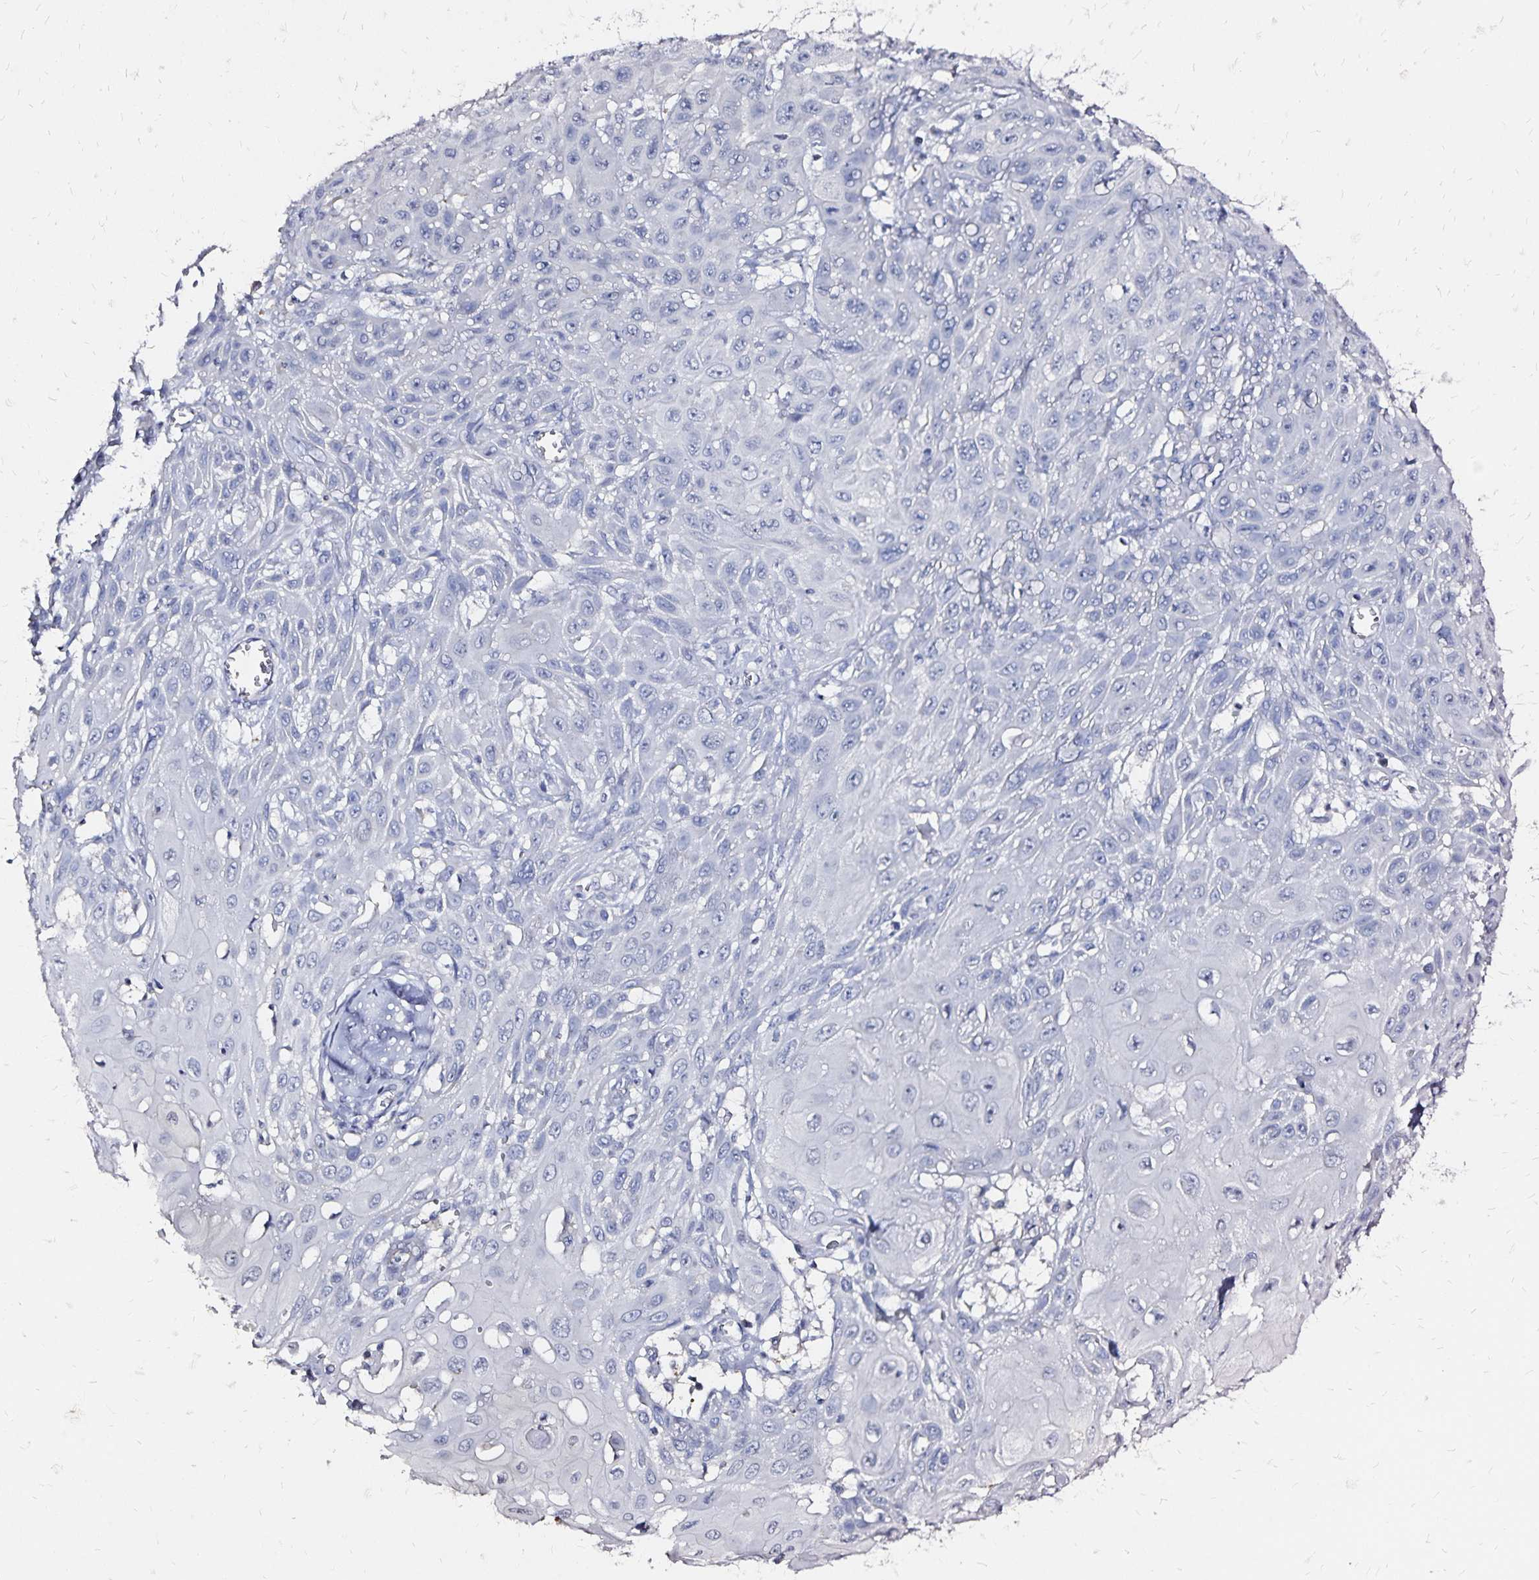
{"staining": {"intensity": "negative", "quantity": "none", "location": "none"}, "tissue": "skin cancer", "cell_type": "Tumor cells", "image_type": "cancer", "snomed": [{"axis": "morphology", "description": "Squamous cell carcinoma, NOS"}, {"axis": "topography", "description": "Skin"}, {"axis": "topography", "description": "Vulva"}], "caption": "Immunohistochemistry (IHC) image of skin squamous cell carcinoma stained for a protein (brown), which reveals no expression in tumor cells.", "gene": "SLC5A1", "patient": {"sex": "female", "age": 71}}